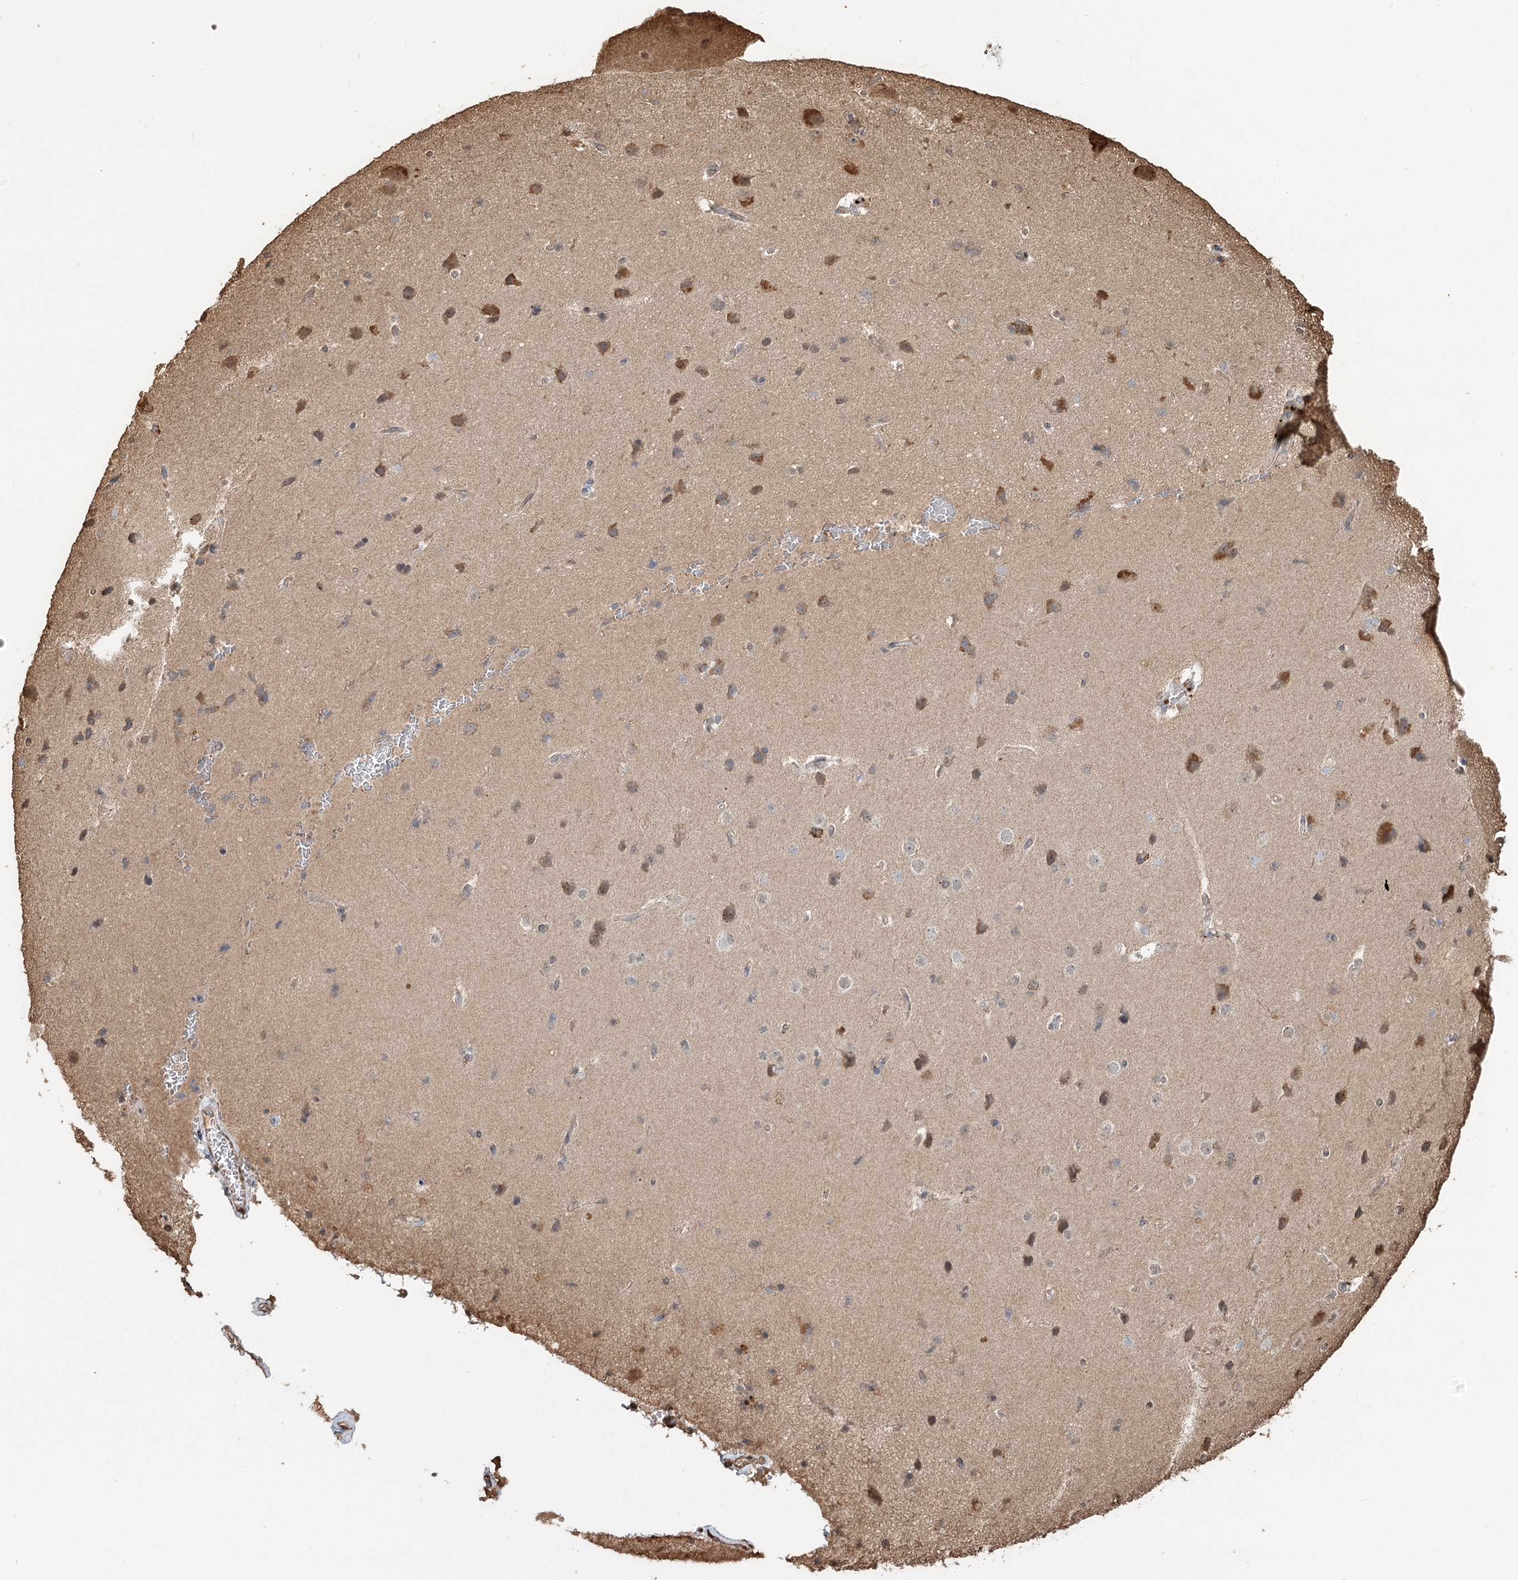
{"staining": {"intensity": "weak", "quantity": ">75%", "location": "cytoplasmic/membranous,nuclear"}, "tissue": "cerebral cortex", "cell_type": "Endothelial cells", "image_type": "normal", "snomed": [{"axis": "morphology", "description": "Normal tissue, NOS"}, {"axis": "topography", "description": "Cerebral cortex"}], "caption": "Human cerebral cortex stained for a protein (brown) demonstrates weak cytoplasmic/membranous,nuclear positive staining in approximately >75% of endothelial cells.", "gene": "PLCH1", "patient": {"sex": "male", "age": 62}}